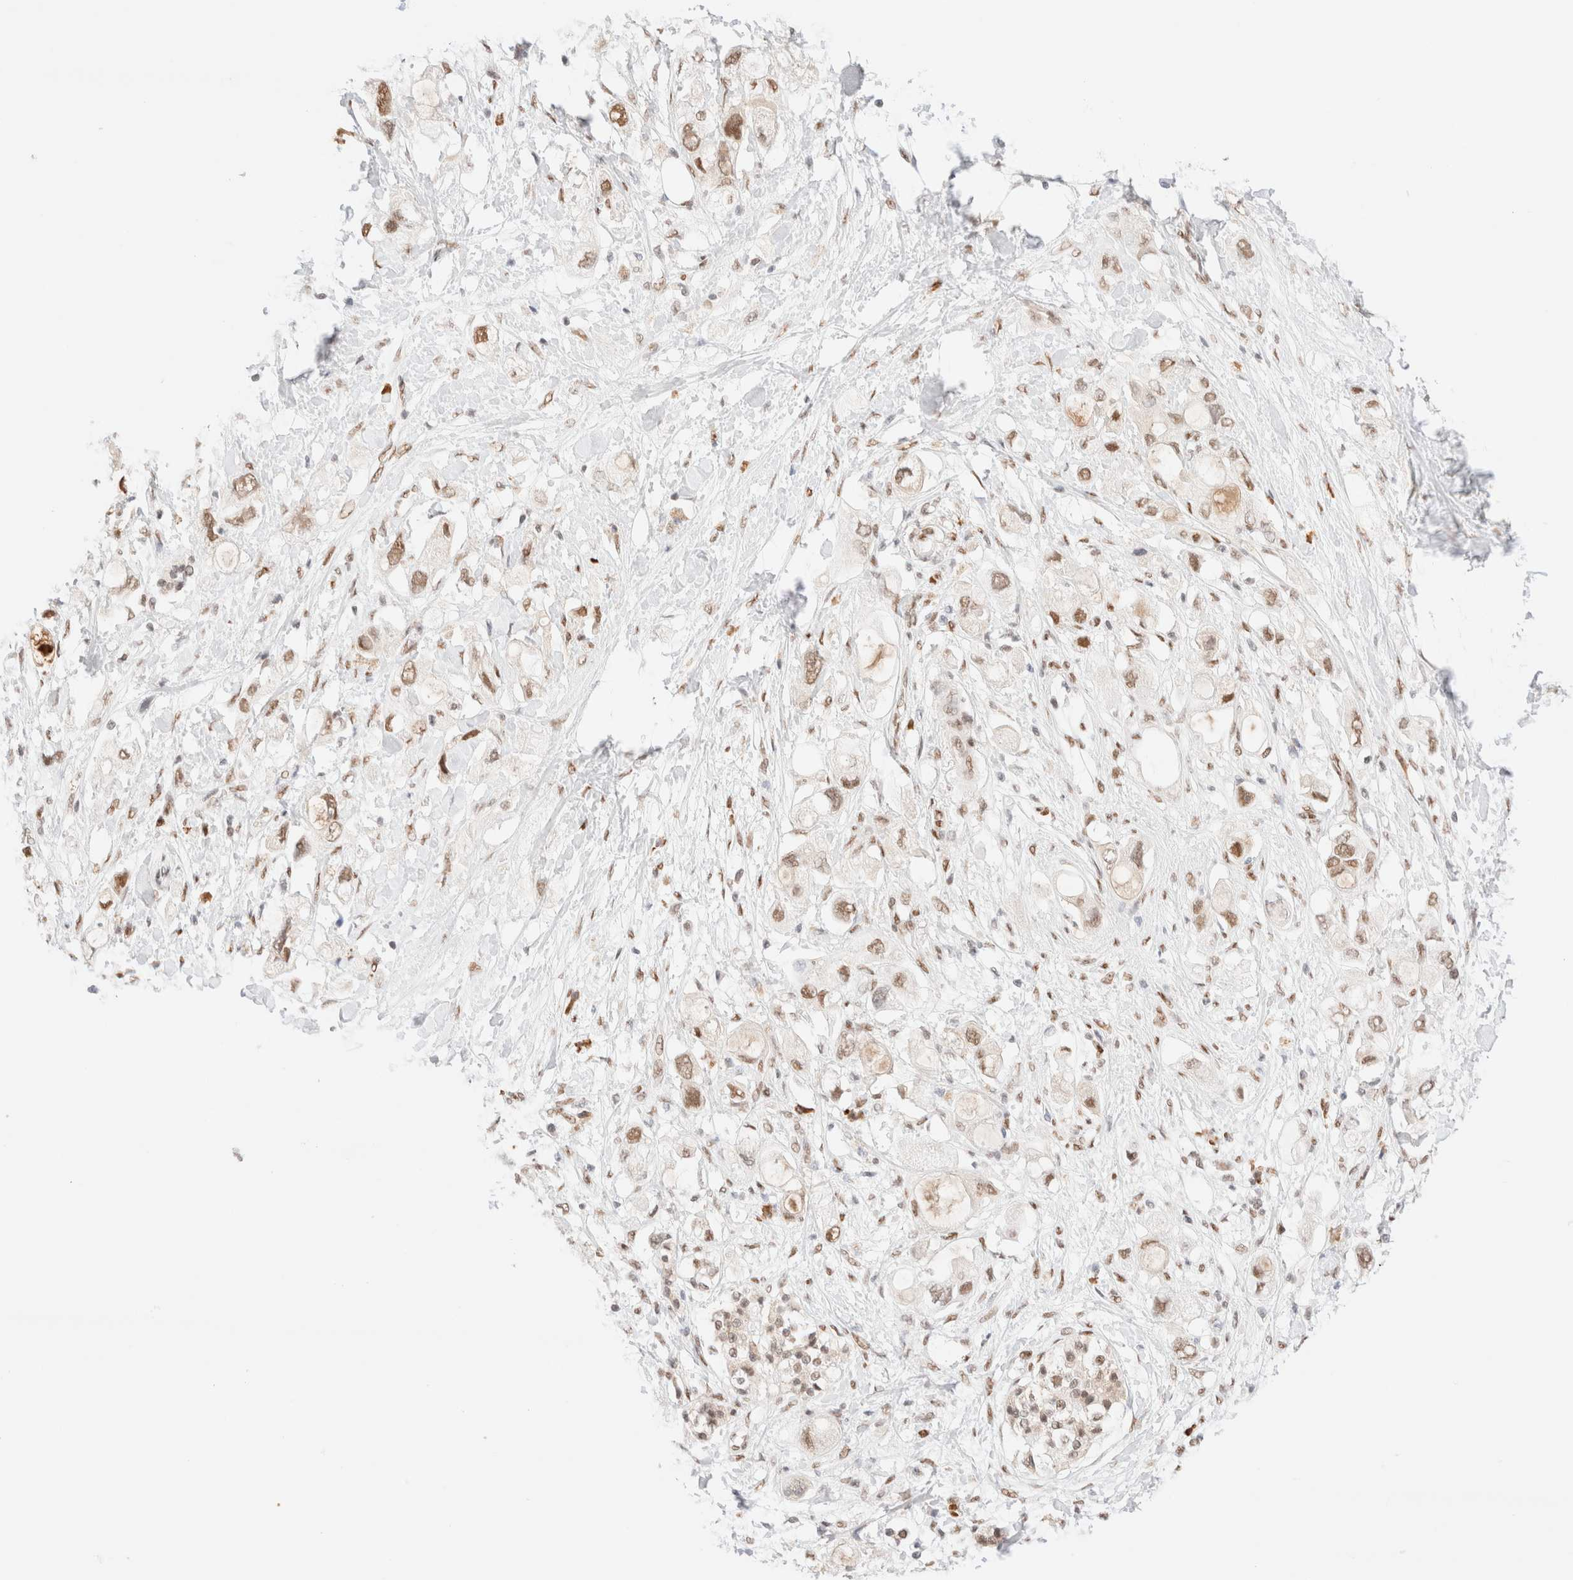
{"staining": {"intensity": "moderate", "quantity": ">75%", "location": "nuclear"}, "tissue": "pancreatic cancer", "cell_type": "Tumor cells", "image_type": "cancer", "snomed": [{"axis": "morphology", "description": "Adenocarcinoma, NOS"}, {"axis": "topography", "description": "Pancreas"}], "caption": "There is medium levels of moderate nuclear staining in tumor cells of pancreatic cancer (adenocarcinoma), as demonstrated by immunohistochemical staining (brown color).", "gene": "CIC", "patient": {"sex": "female", "age": 56}}